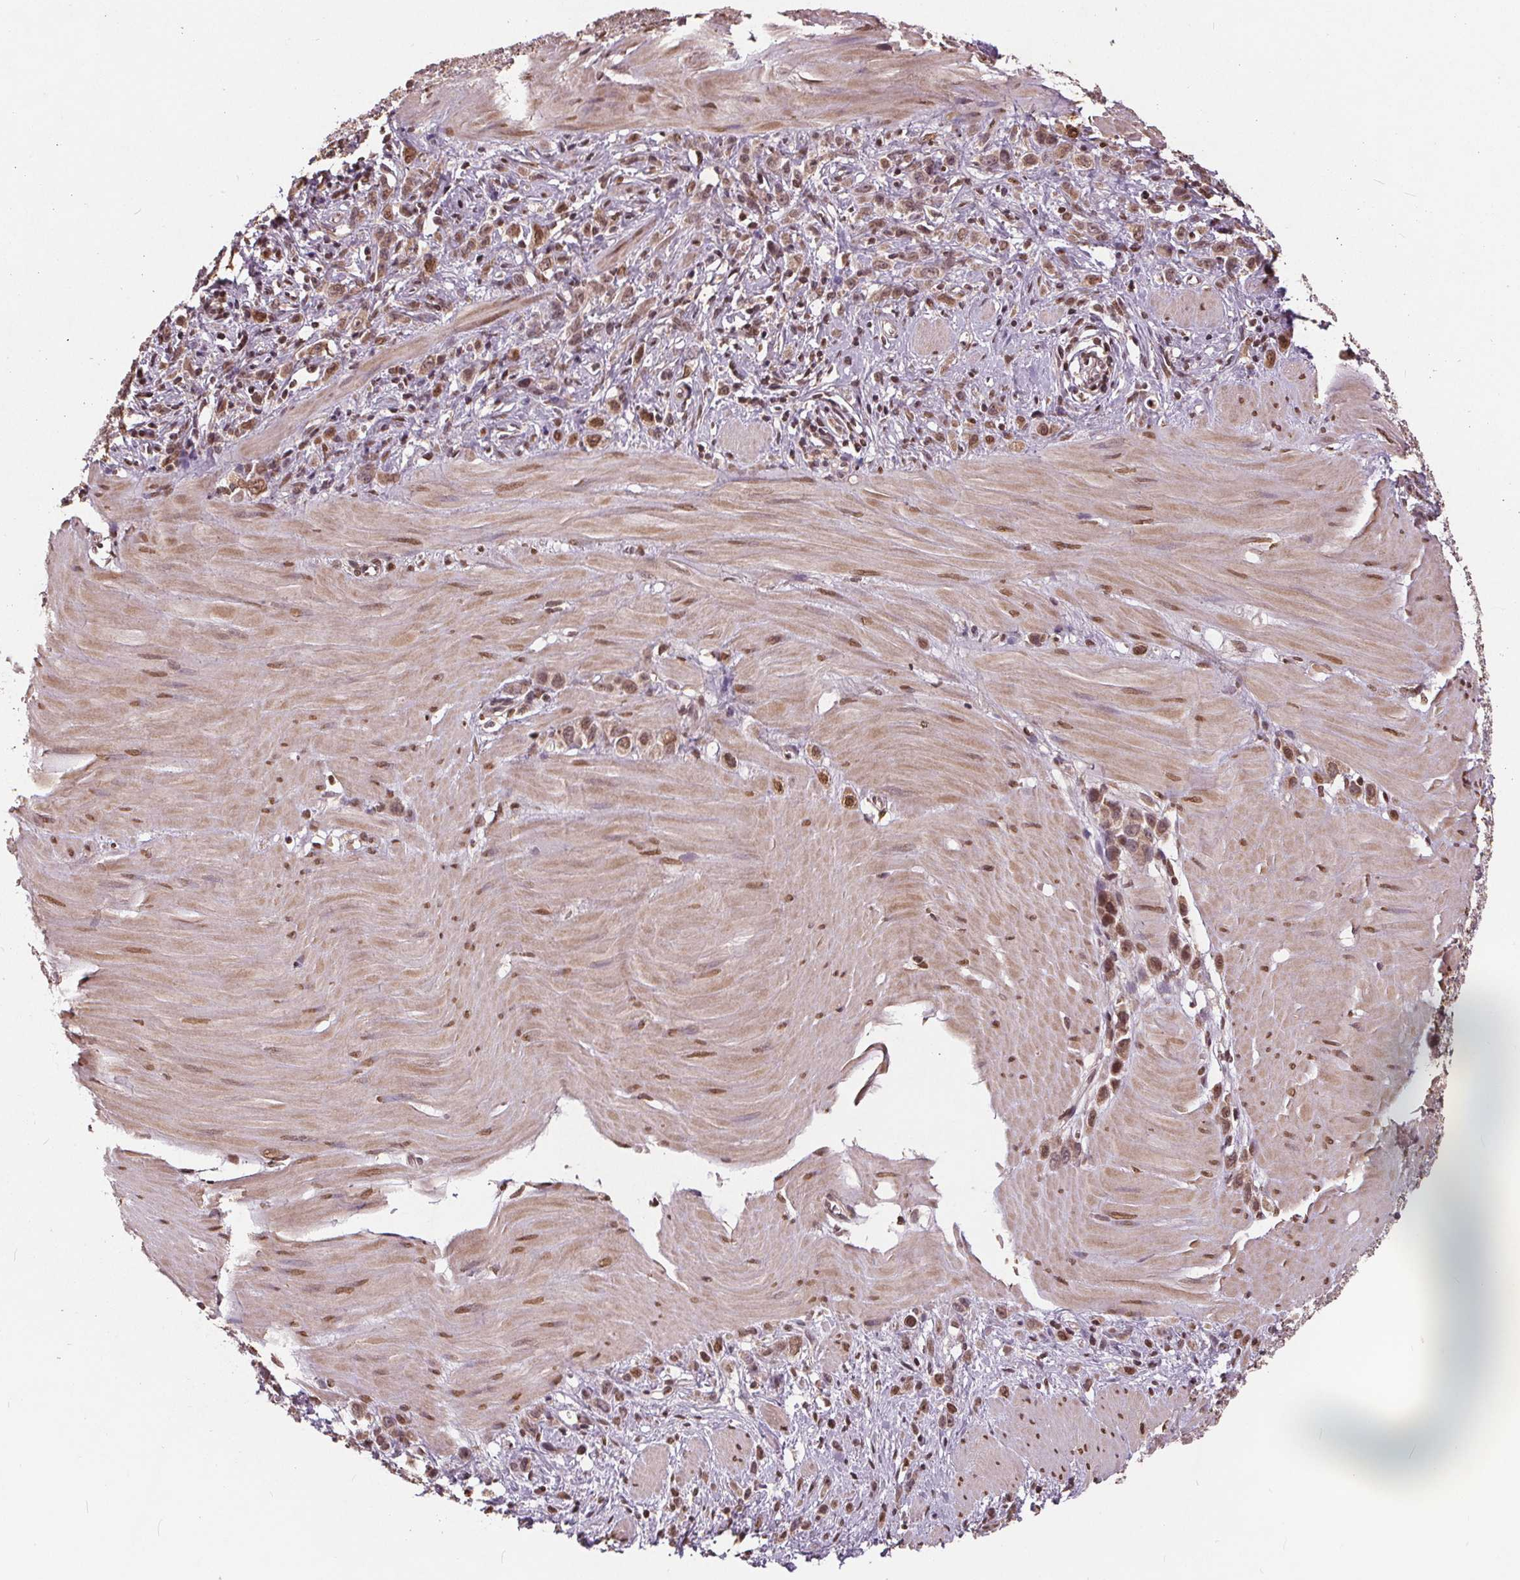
{"staining": {"intensity": "moderate", "quantity": ">75%", "location": "nuclear"}, "tissue": "stomach cancer", "cell_type": "Tumor cells", "image_type": "cancer", "snomed": [{"axis": "morphology", "description": "Adenocarcinoma, NOS"}, {"axis": "topography", "description": "Stomach"}], "caption": "Immunohistochemical staining of stomach cancer exhibits medium levels of moderate nuclear expression in about >75% of tumor cells.", "gene": "HIF1AN", "patient": {"sex": "male", "age": 47}}